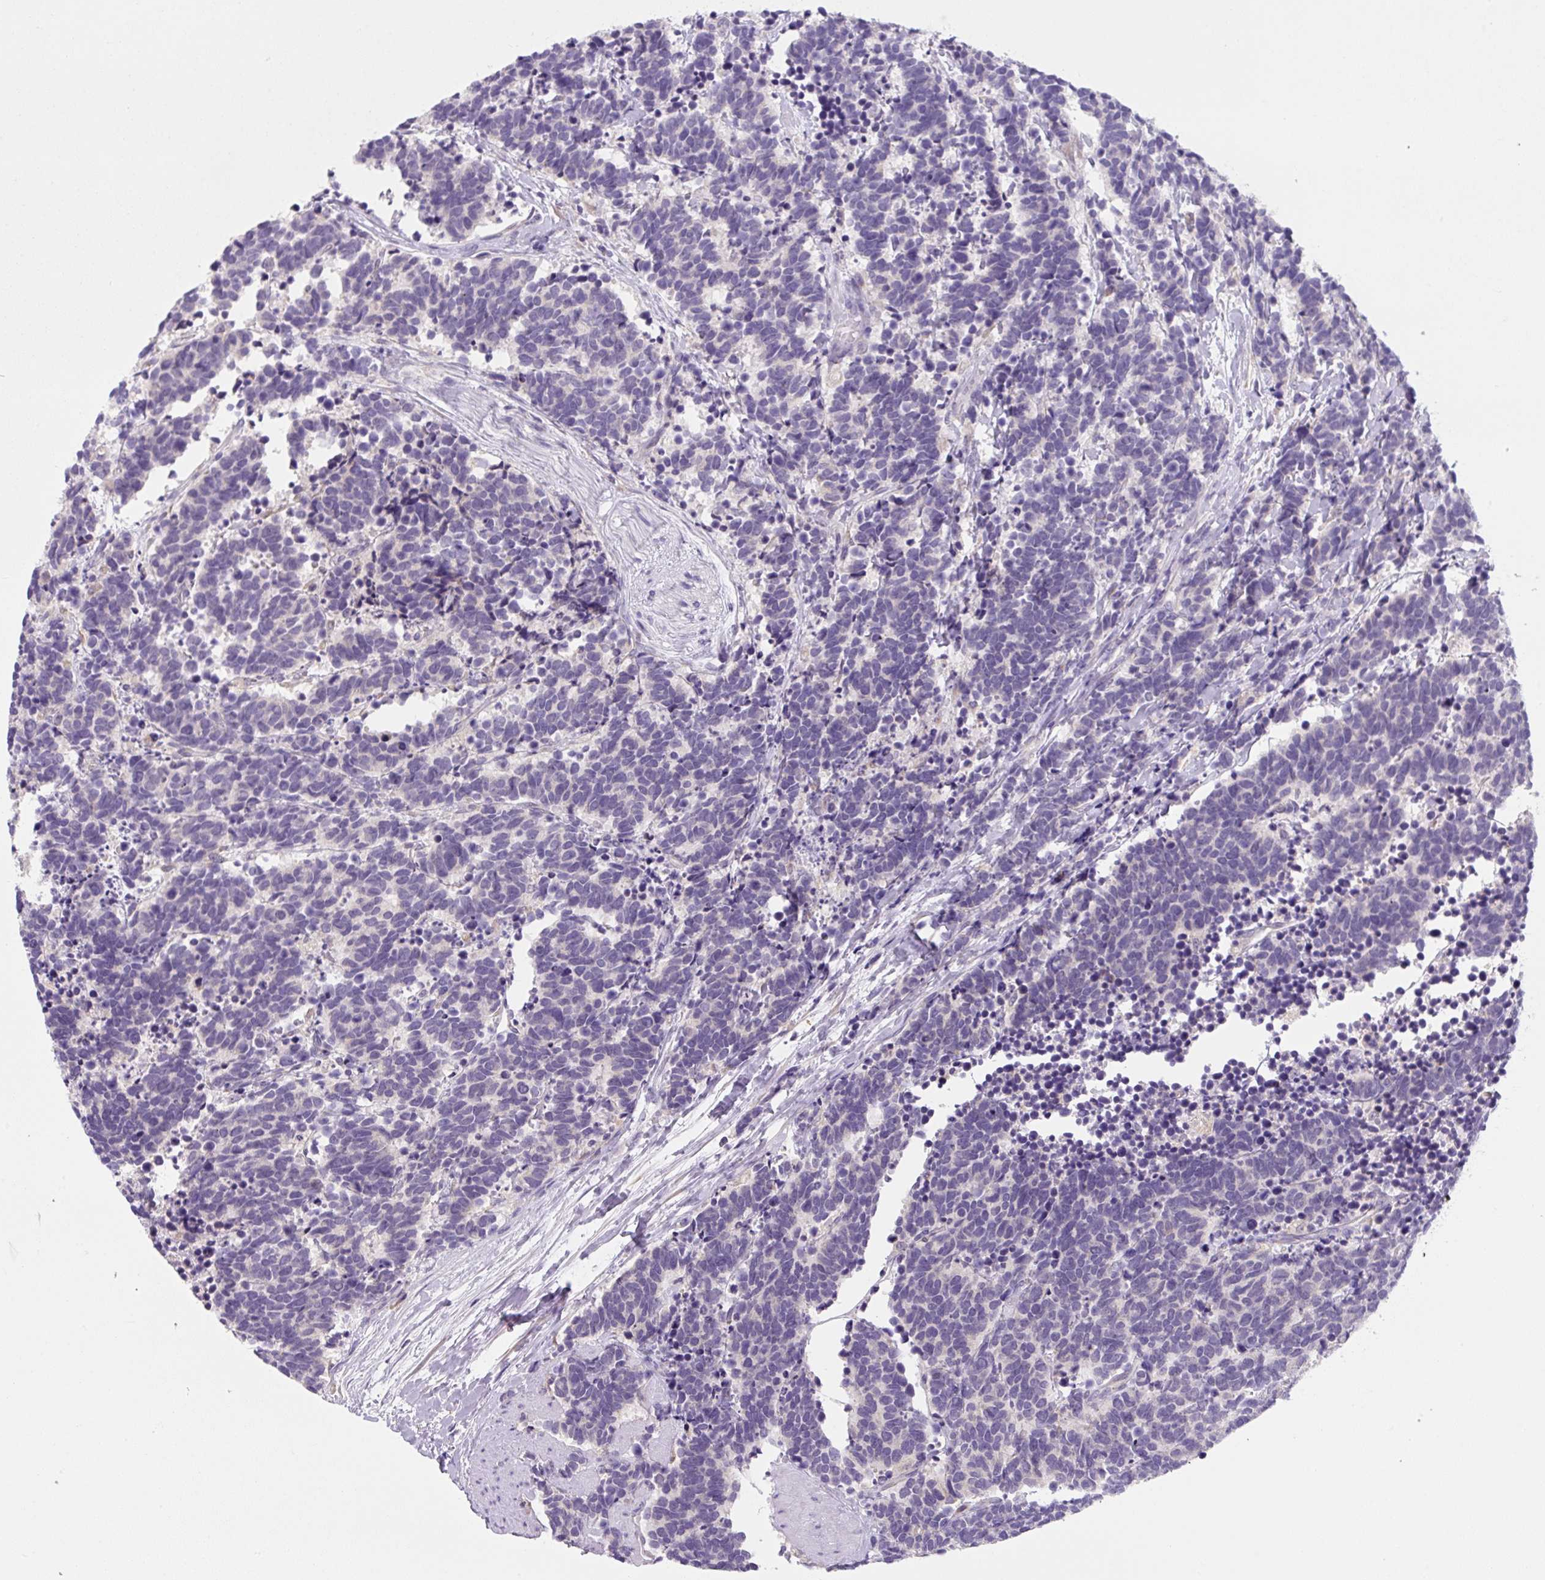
{"staining": {"intensity": "negative", "quantity": "none", "location": "none"}, "tissue": "carcinoid", "cell_type": "Tumor cells", "image_type": "cancer", "snomed": [{"axis": "morphology", "description": "Carcinoma, NOS"}, {"axis": "morphology", "description": "Carcinoid, malignant, NOS"}, {"axis": "topography", "description": "Prostate"}], "caption": "Tumor cells show no significant protein expression in carcinoma.", "gene": "FZD5", "patient": {"sex": "male", "age": 57}}